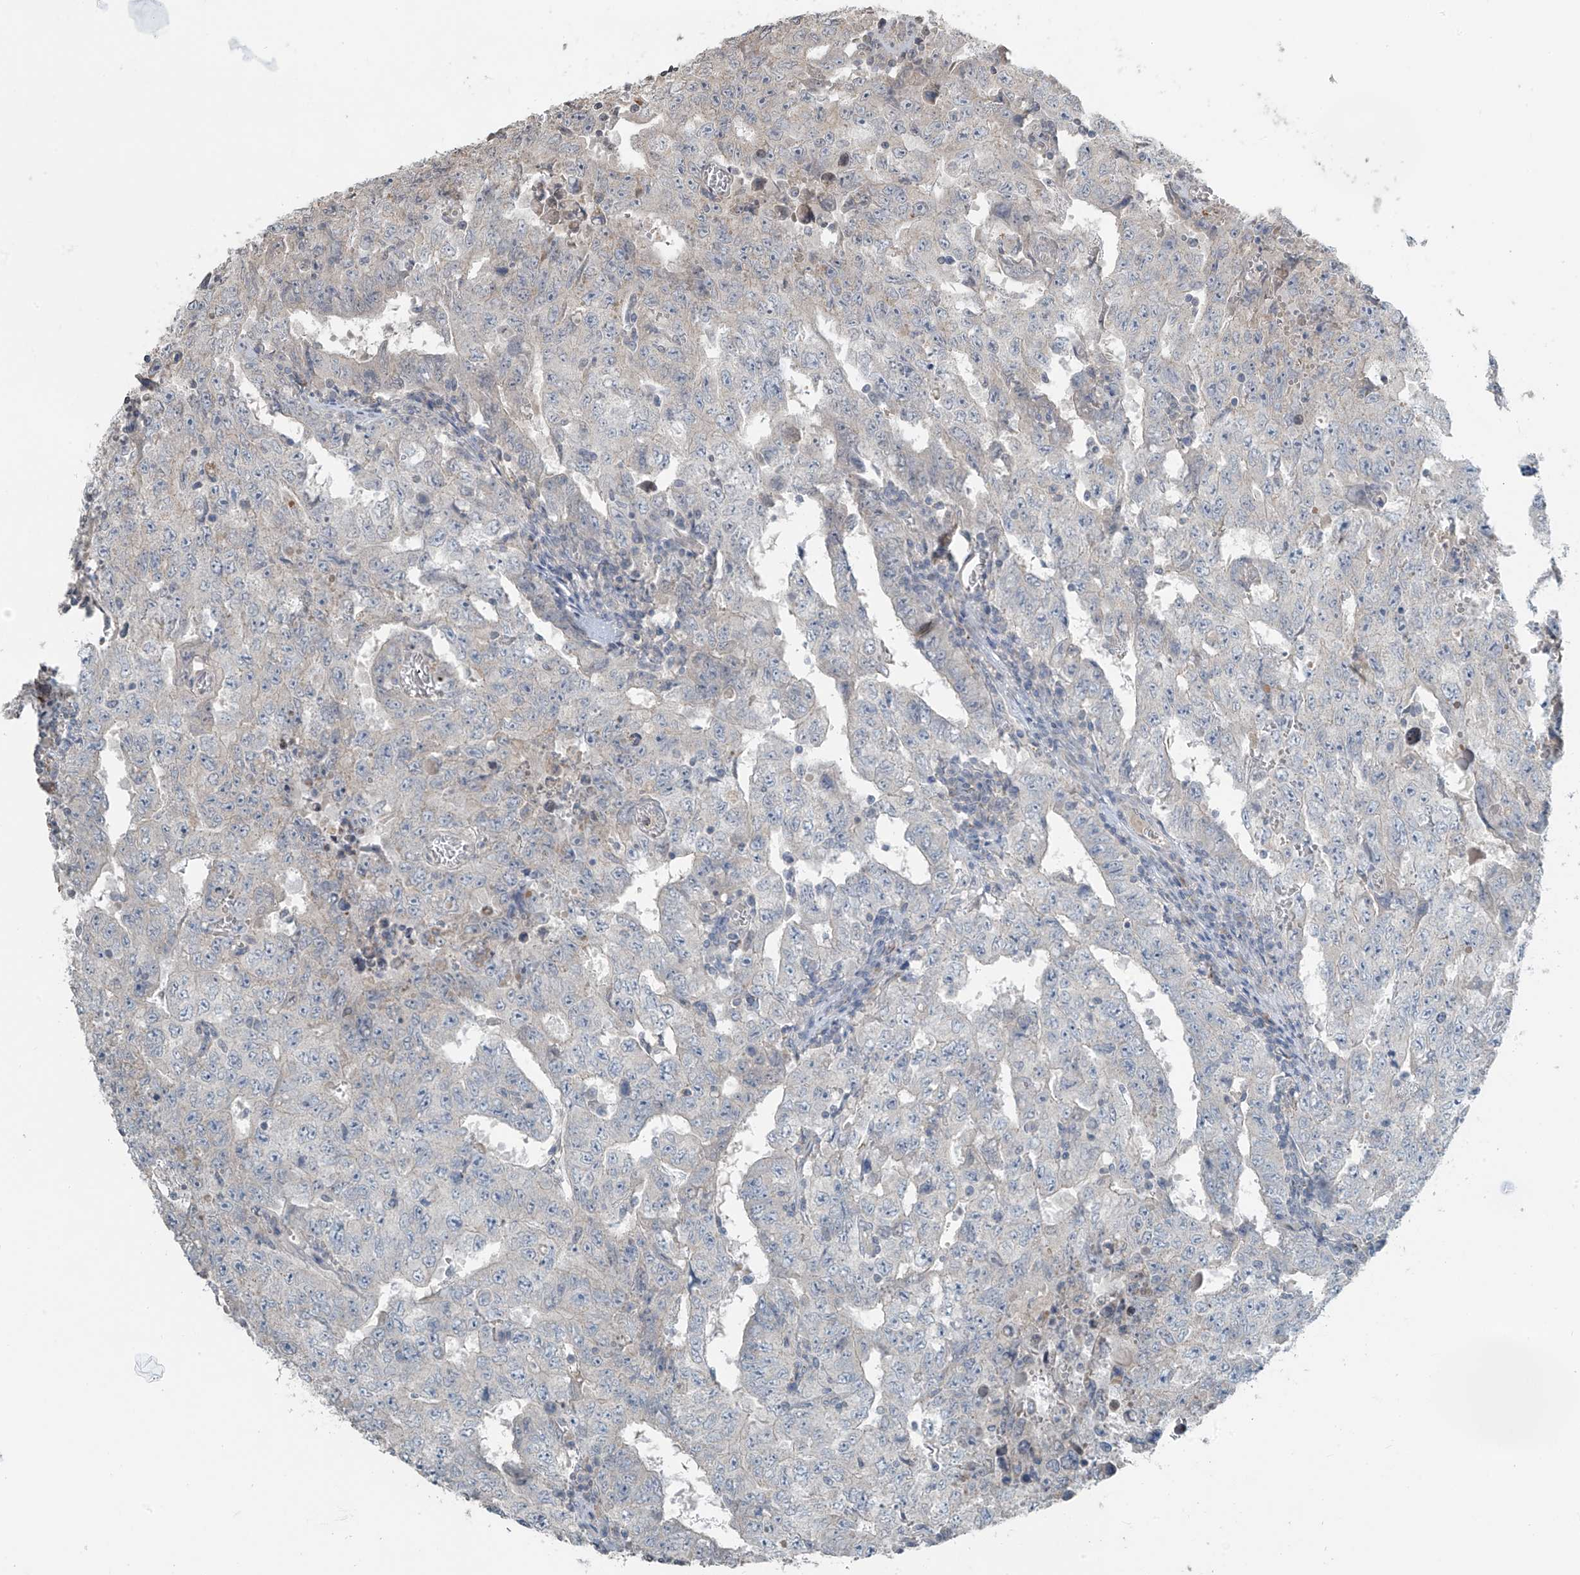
{"staining": {"intensity": "negative", "quantity": "none", "location": "none"}, "tissue": "testis cancer", "cell_type": "Tumor cells", "image_type": "cancer", "snomed": [{"axis": "morphology", "description": "Carcinoma, Embryonal, NOS"}, {"axis": "topography", "description": "Testis"}], "caption": "Protein analysis of testis embryonal carcinoma shows no significant positivity in tumor cells. (DAB (3,3'-diaminobenzidine) IHC with hematoxylin counter stain).", "gene": "HOXA11", "patient": {"sex": "male", "age": 26}}